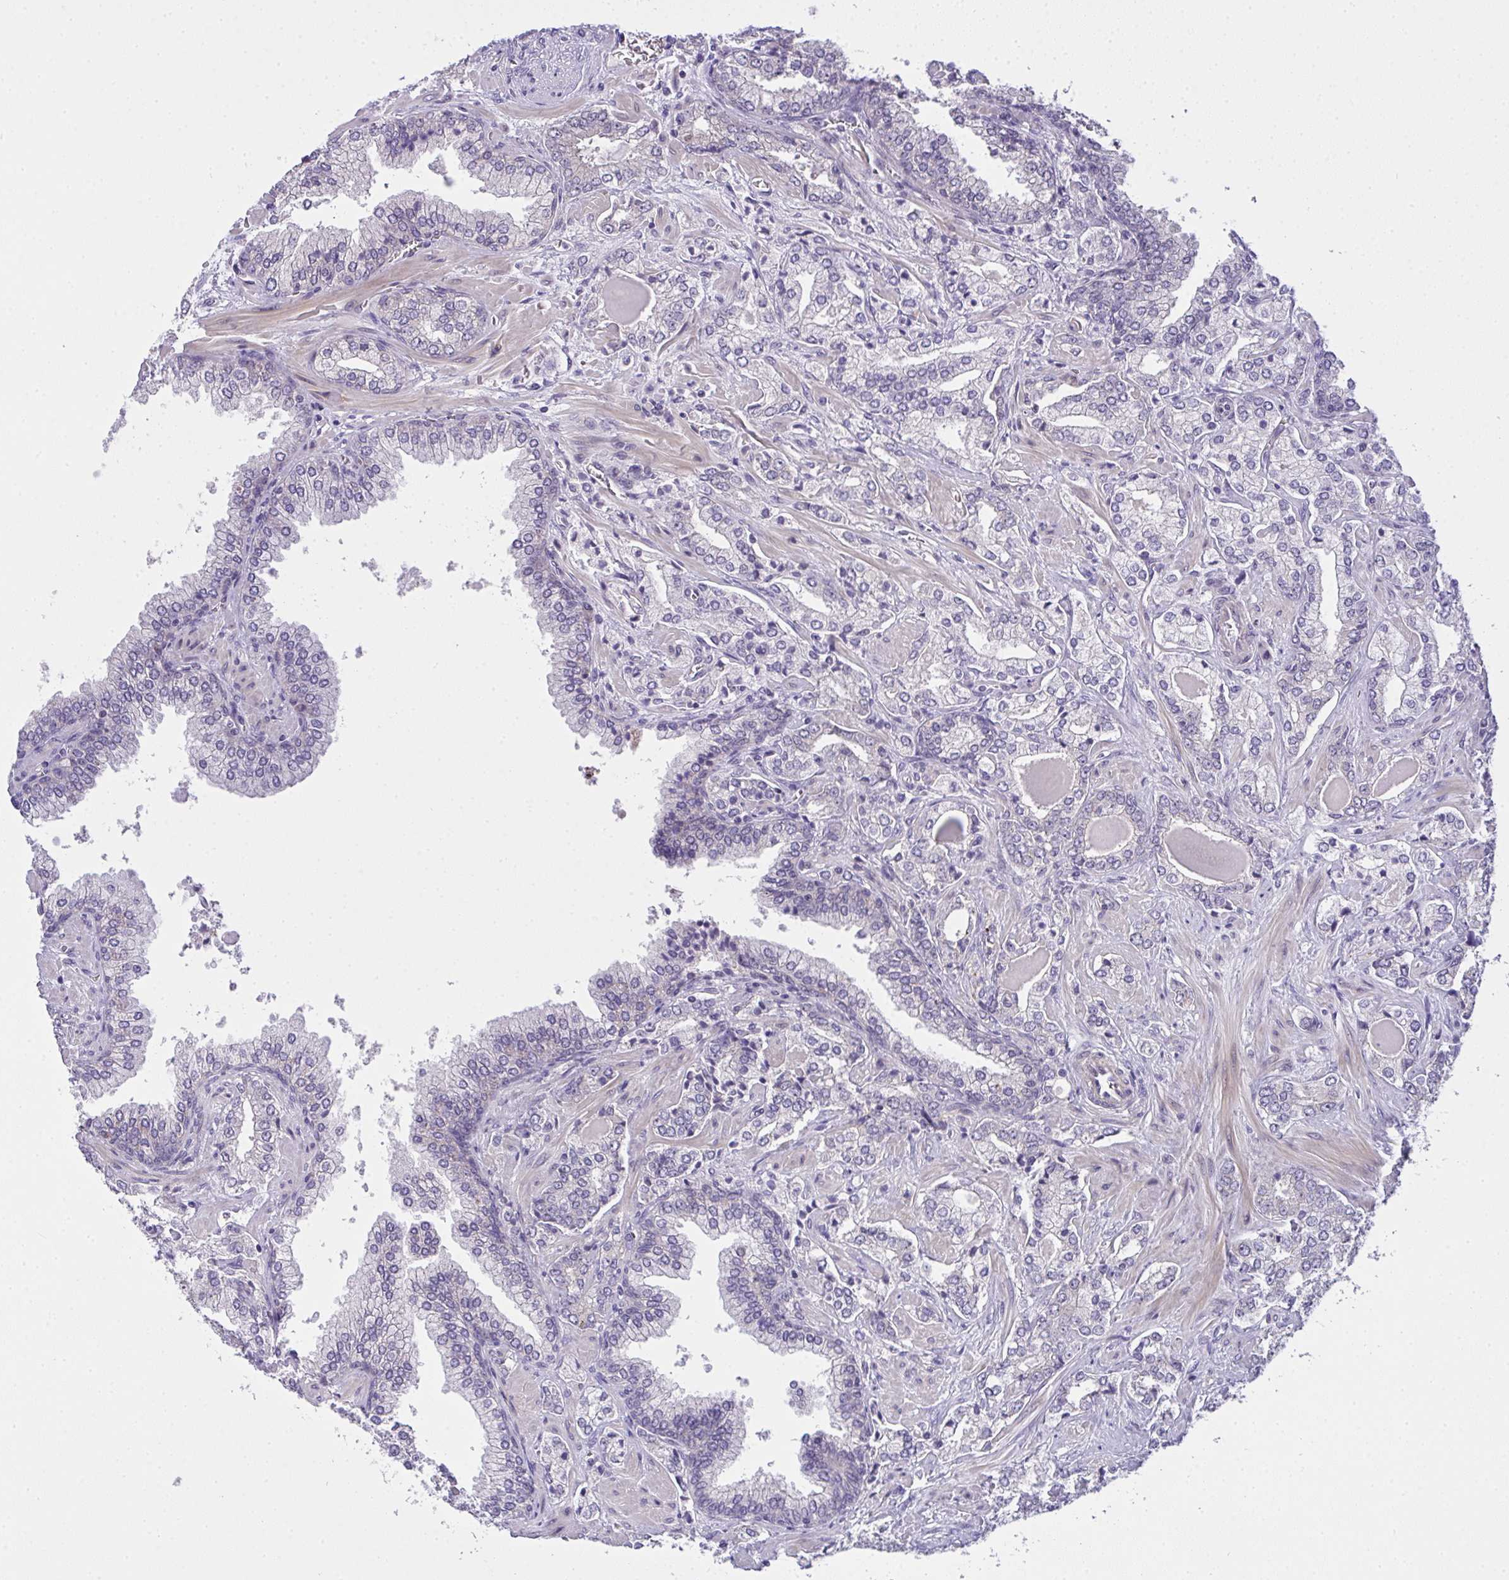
{"staining": {"intensity": "negative", "quantity": "none", "location": "none"}, "tissue": "prostate cancer", "cell_type": "Tumor cells", "image_type": "cancer", "snomed": [{"axis": "morphology", "description": "Adenocarcinoma, High grade"}, {"axis": "topography", "description": "Prostate"}], "caption": "Photomicrograph shows no protein expression in tumor cells of high-grade adenocarcinoma (prostate) tissue.", "gene": "NT5C1A", "patient": {"sex": "male", "age": 60}}